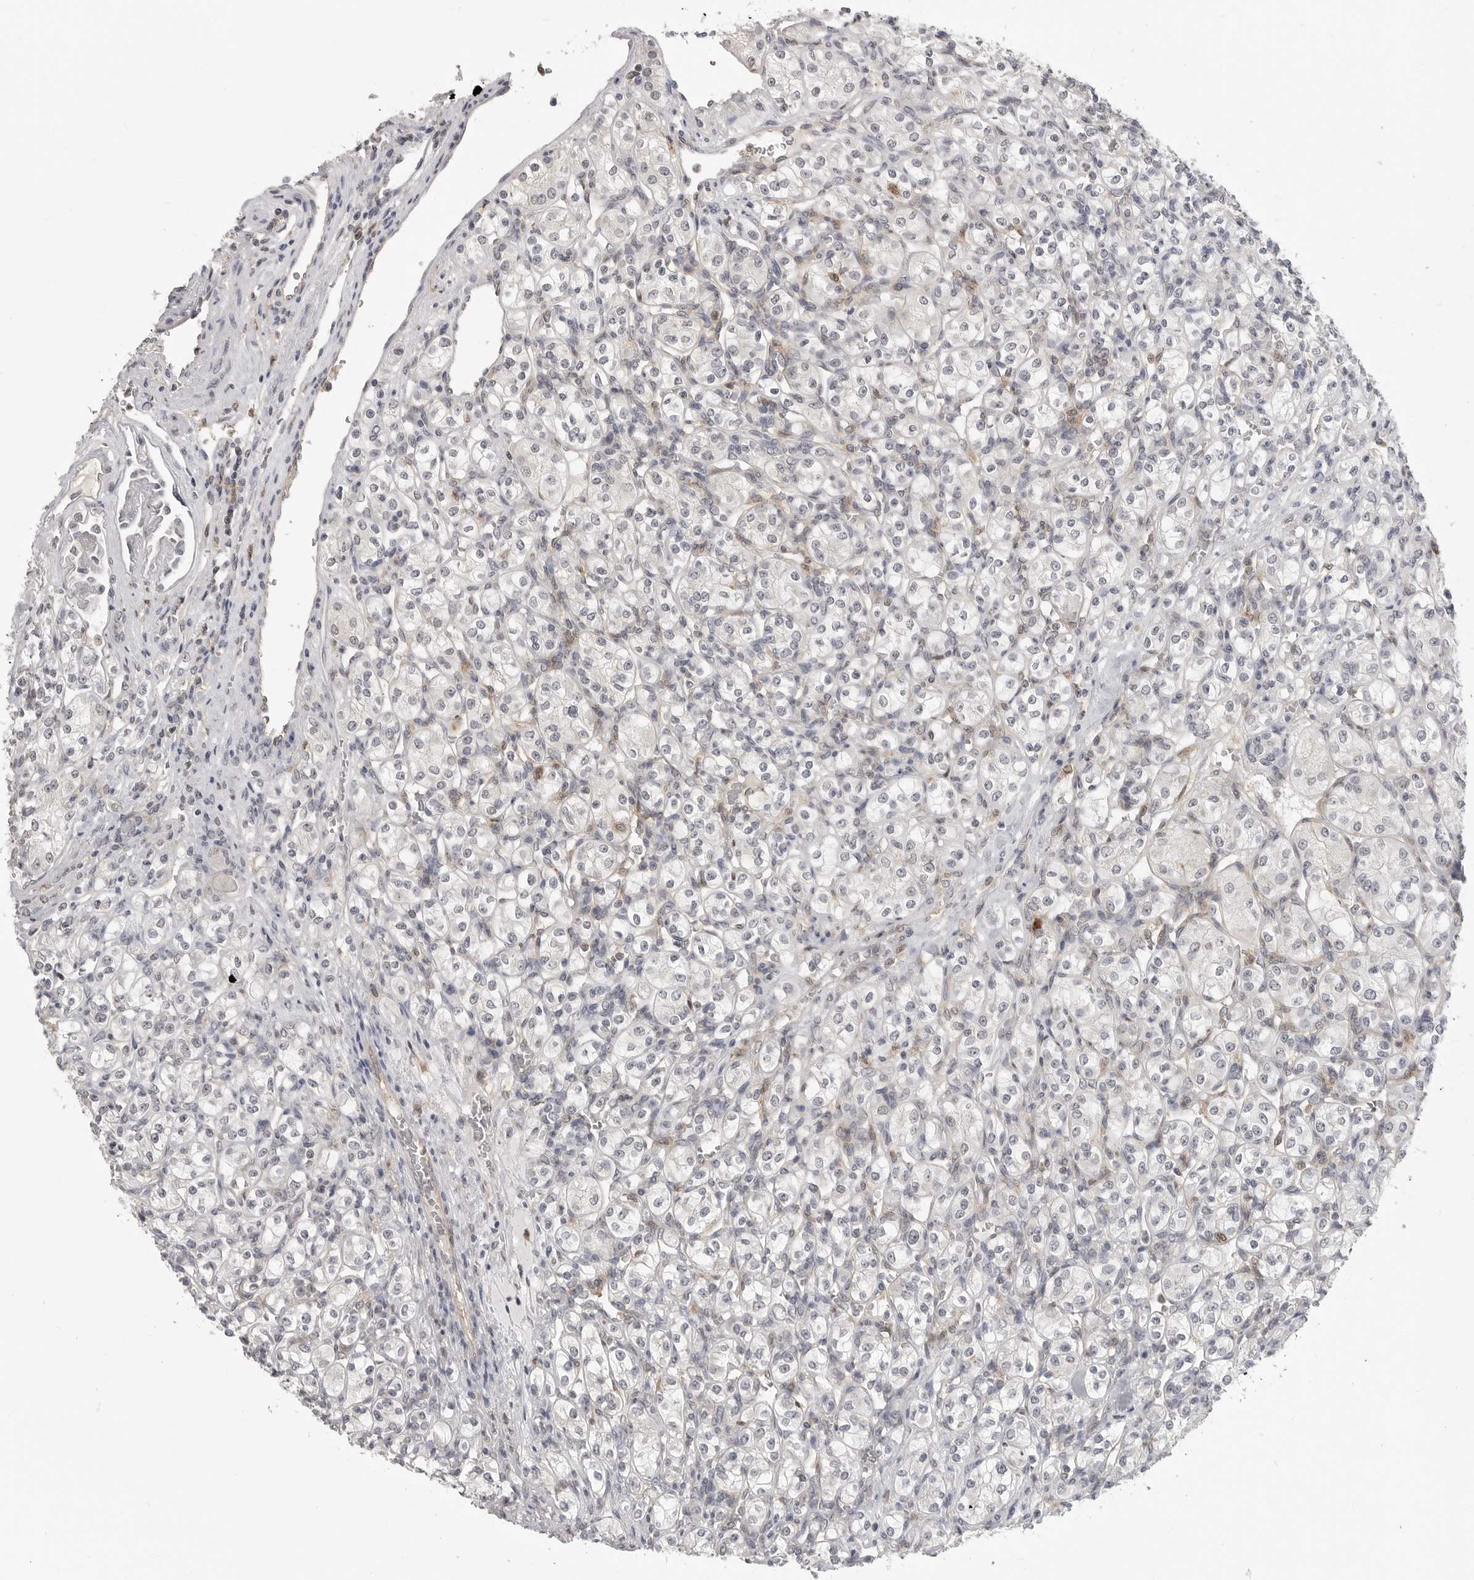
{"staining": {"intensity": "negative", "quantity": "none", "location": "none"}, "tissue": "renal cancer", "cell_type": "Tumor cells", "image_type": "cancer", "snomed": [{"axis": "morphology", "description": "Adenocarcinoma, NOS"}, {"axis": "topography", "description": "Kidney"}], "caption": "The immunohistochemistry micrograph has no significant positivity in tumor cells of renal cancer (adenocarcinoma) tissue. (DAB immunohistochemistry visualized using brightfield microscopy, high magnification).", "gene": "IFNGR1", "patient": {"sex": "male", "age": 77}}